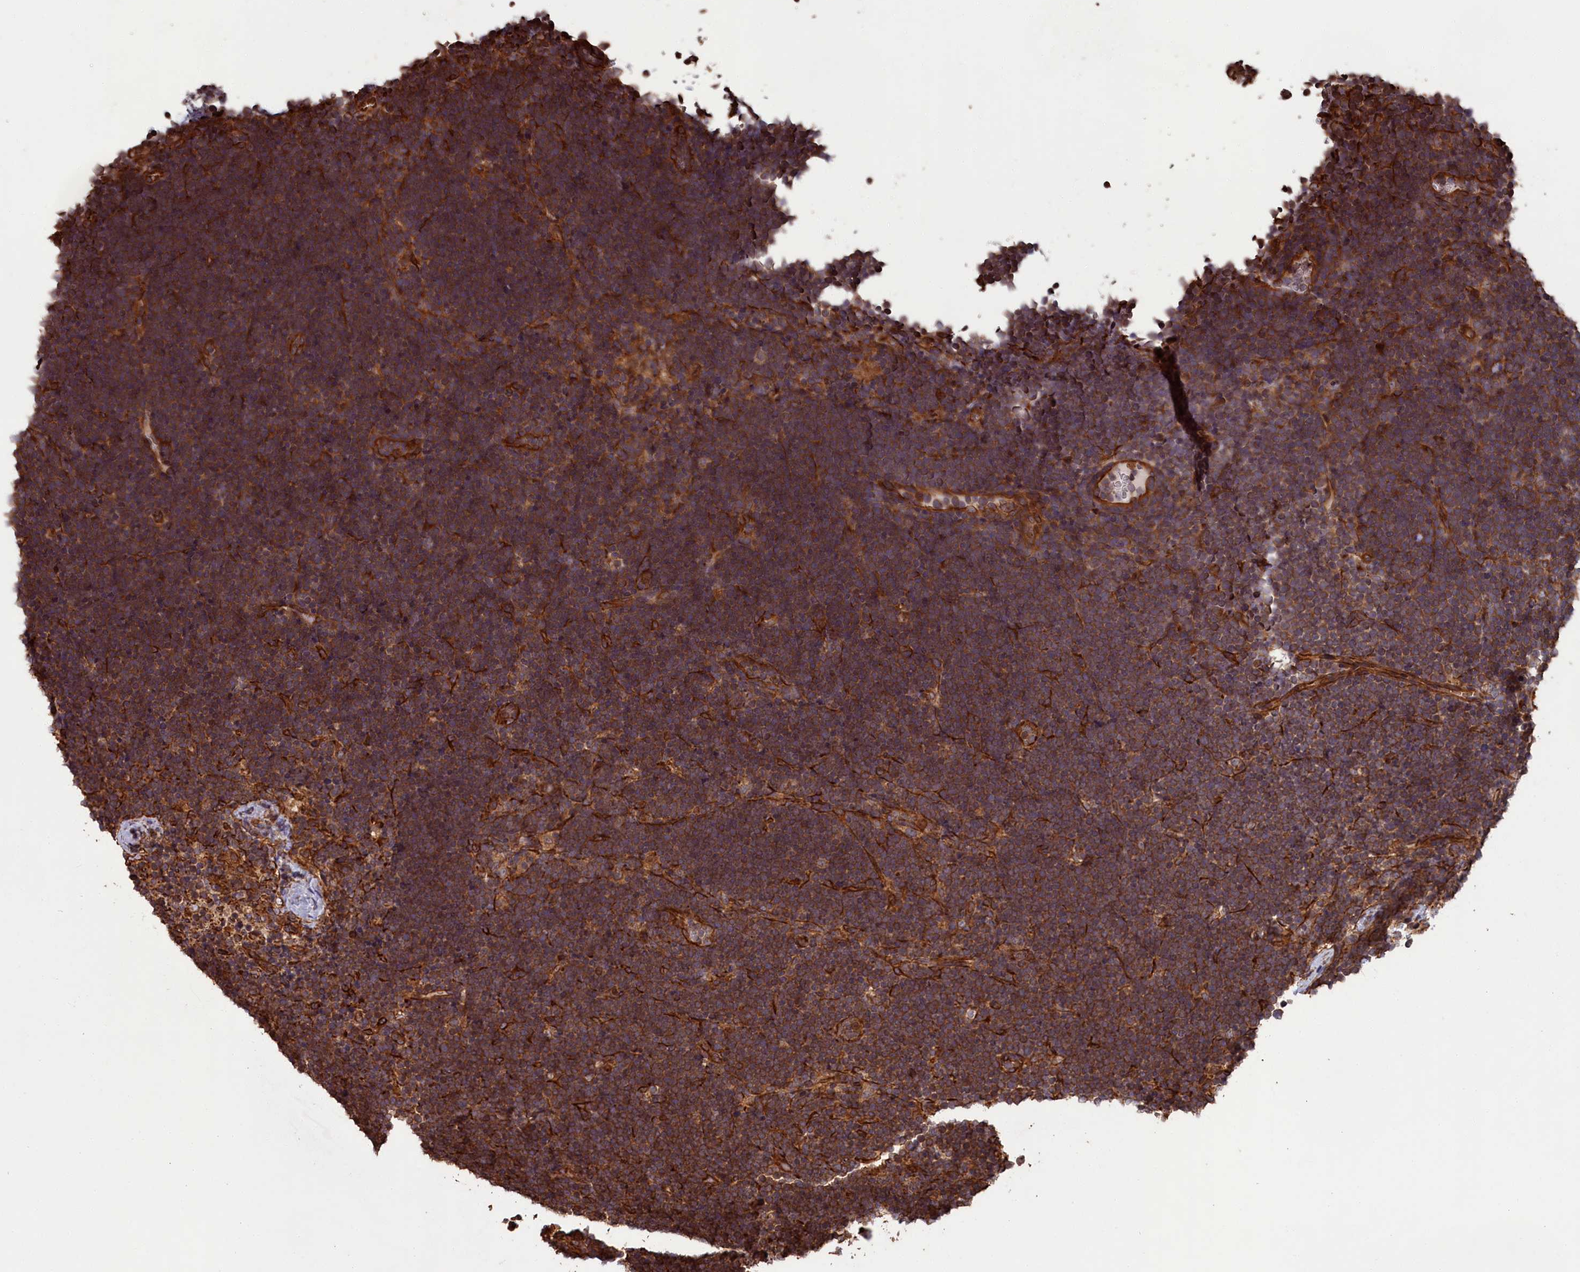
{"staining": {"intensity": "moderate", "quantity": ">75%", "location": "cytoplasmic/membranous"}, "tissue": "lymphoma", "cell_type": "Tumor cells", "image_type": "cancer", "snomed": [{"axis": "morphology", "description": "Malignant lymphoma, non-Hodgkin's type, High grade"}, {"axis": "topography", "description": "Lymph node"}], "caption": "DAB immunohistochemical staining of human malignant lymphoma, non-Hodgkin's type (high-grade) shows moderate cytoplasmic/membranous protein expression in approximately >75% of tumor cells.", "gene": "CCDC124", "patient": {"sex": "male", "age": 13}}